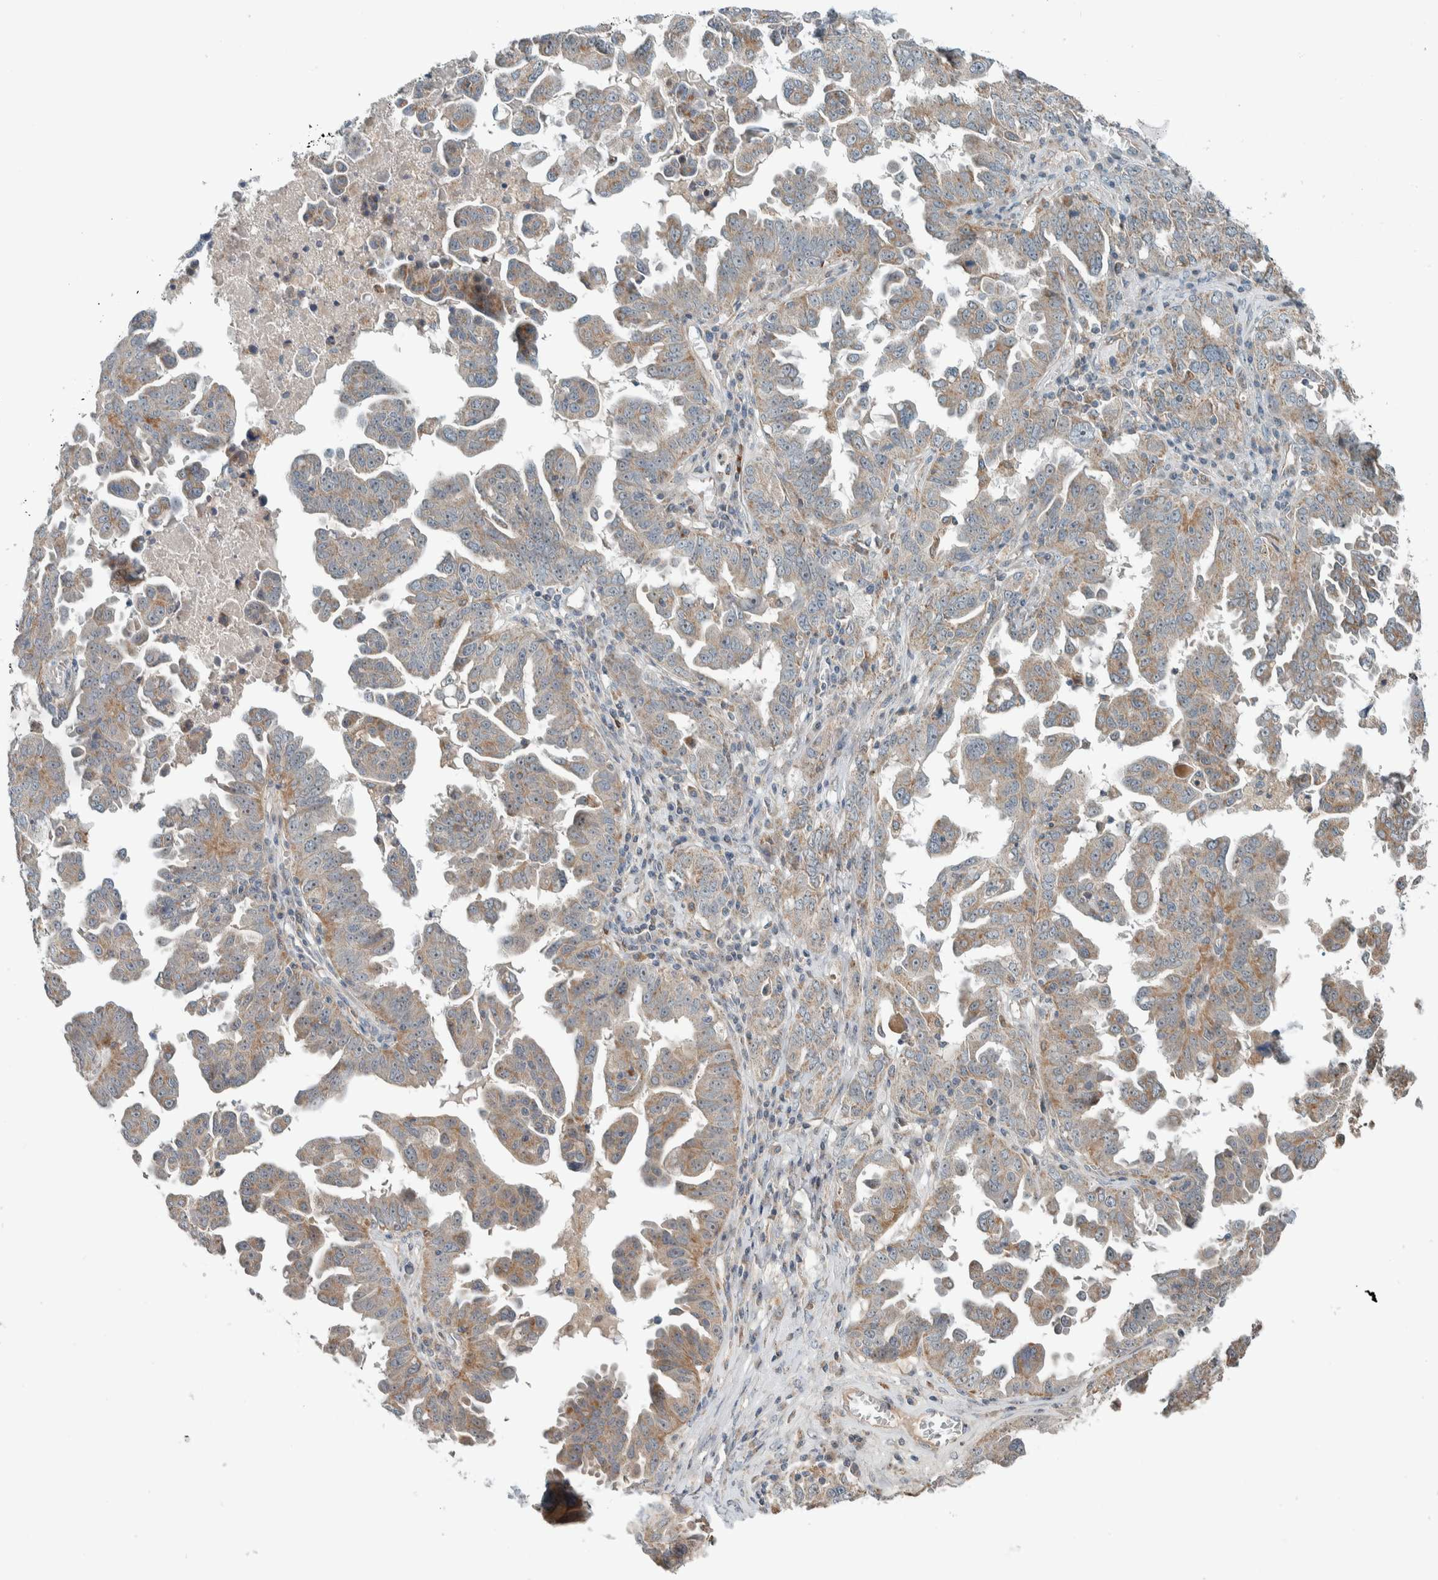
{"staining": {"intensity": "weak", "quantity": ">75%", "location": "cytoplasmic/membranous"}, "tissue": "ovarian cancer", "cell_type": "Tumor cells", "image_type": "cancer", "snomed": [{"axis": "morphology", "description": "Carcinoma, endometroid"}, {"axis": "topography", "description": "Ovary"}], "caption": "Protein analysis of endometroid carcinoma (ovarian) tissue exhibits weak cytoplasmic/membranous expression in approximately >75% of tumor cells.", "gene": "SLFN12L", "patient": {"sex": "female", "age": 62}}